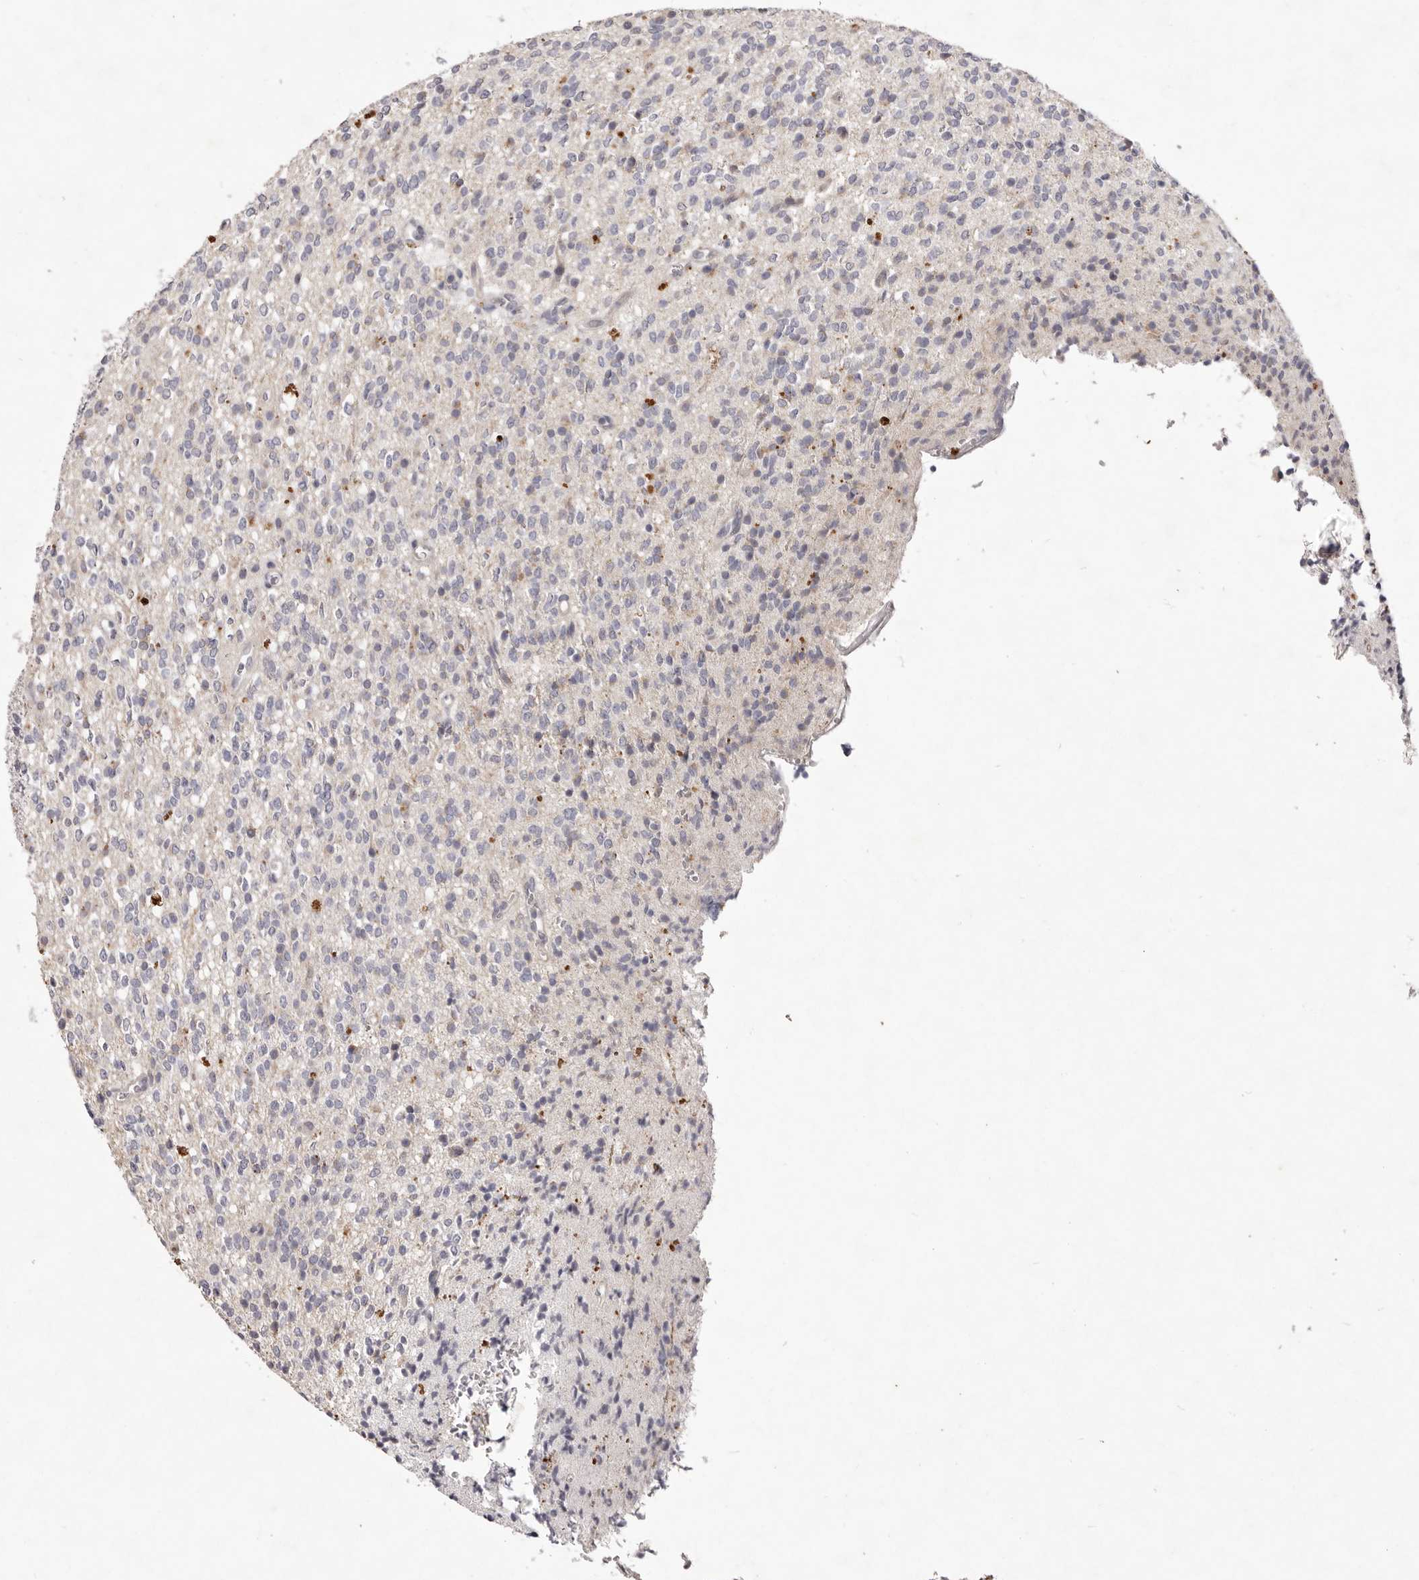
{"staining": {"intensity": "negative", "quantity": "none", "location": "none"}, "tissue": "glioma", "cell_type": "Tumor cells", "image_type": "cancer", "snomed": [{"axis": "morphology", "description": "Glioma, malignant, High grade"}, {"axis": "topography", "description": "Brain"}], "caption": "Immunohistochemical staining of malignant glioma (high-grade) exhibits no significant positivity in tumor cells. (Brightfield microscopy of DAB immunohistochemistry at high magnification).", "gene": "GARNL3", "patient": {"sex": "male", "age": 34}}